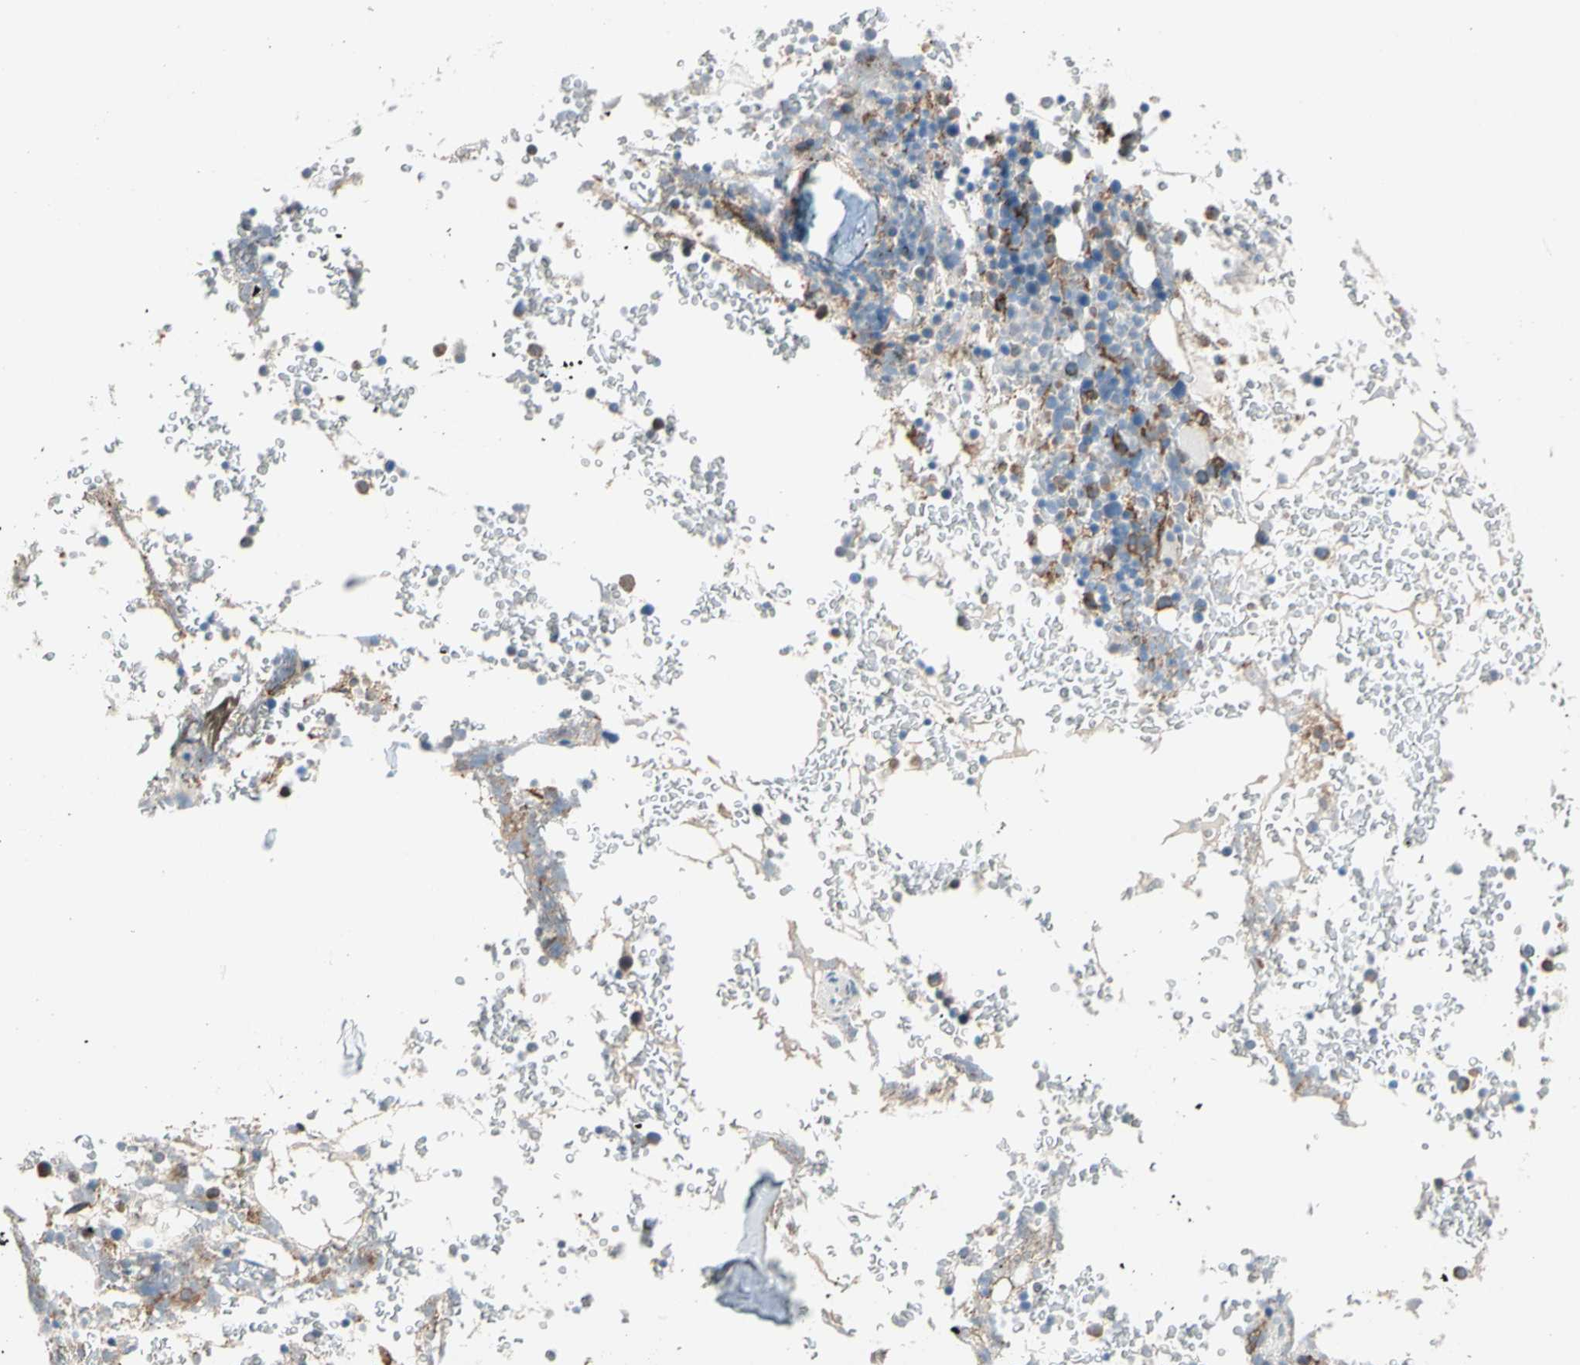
{"staining": {"intensity": "moderate", "quantity": "25%-75%", "location": "cytoplasmic/membranous"}, "tissue": "bone marrow", "cell_type": "Hematopoietic cells", "image_type": "normal", "snomed": [{"axis": "morphology", "description": "Normal tissue, NOS"}, {"axis": "topography", "description": "Bone marrow"}], "caption": "Immunohistochemistry staining of normal bone marrow, which demonstrates medium levels of moderate cytoplasmic/membranous positivity in about 25%-75% of hematopoietic cells indicating moderate cytoplasmic/membranous protein staining. The staining was performed using DAB (3,3'-diaminobenzidine) (brown) for protein detection and nuclei were counterstained in hematoxylin (blue).", "gene": "LRPAP1", "patient": {"sex": "female", "age": 66}}